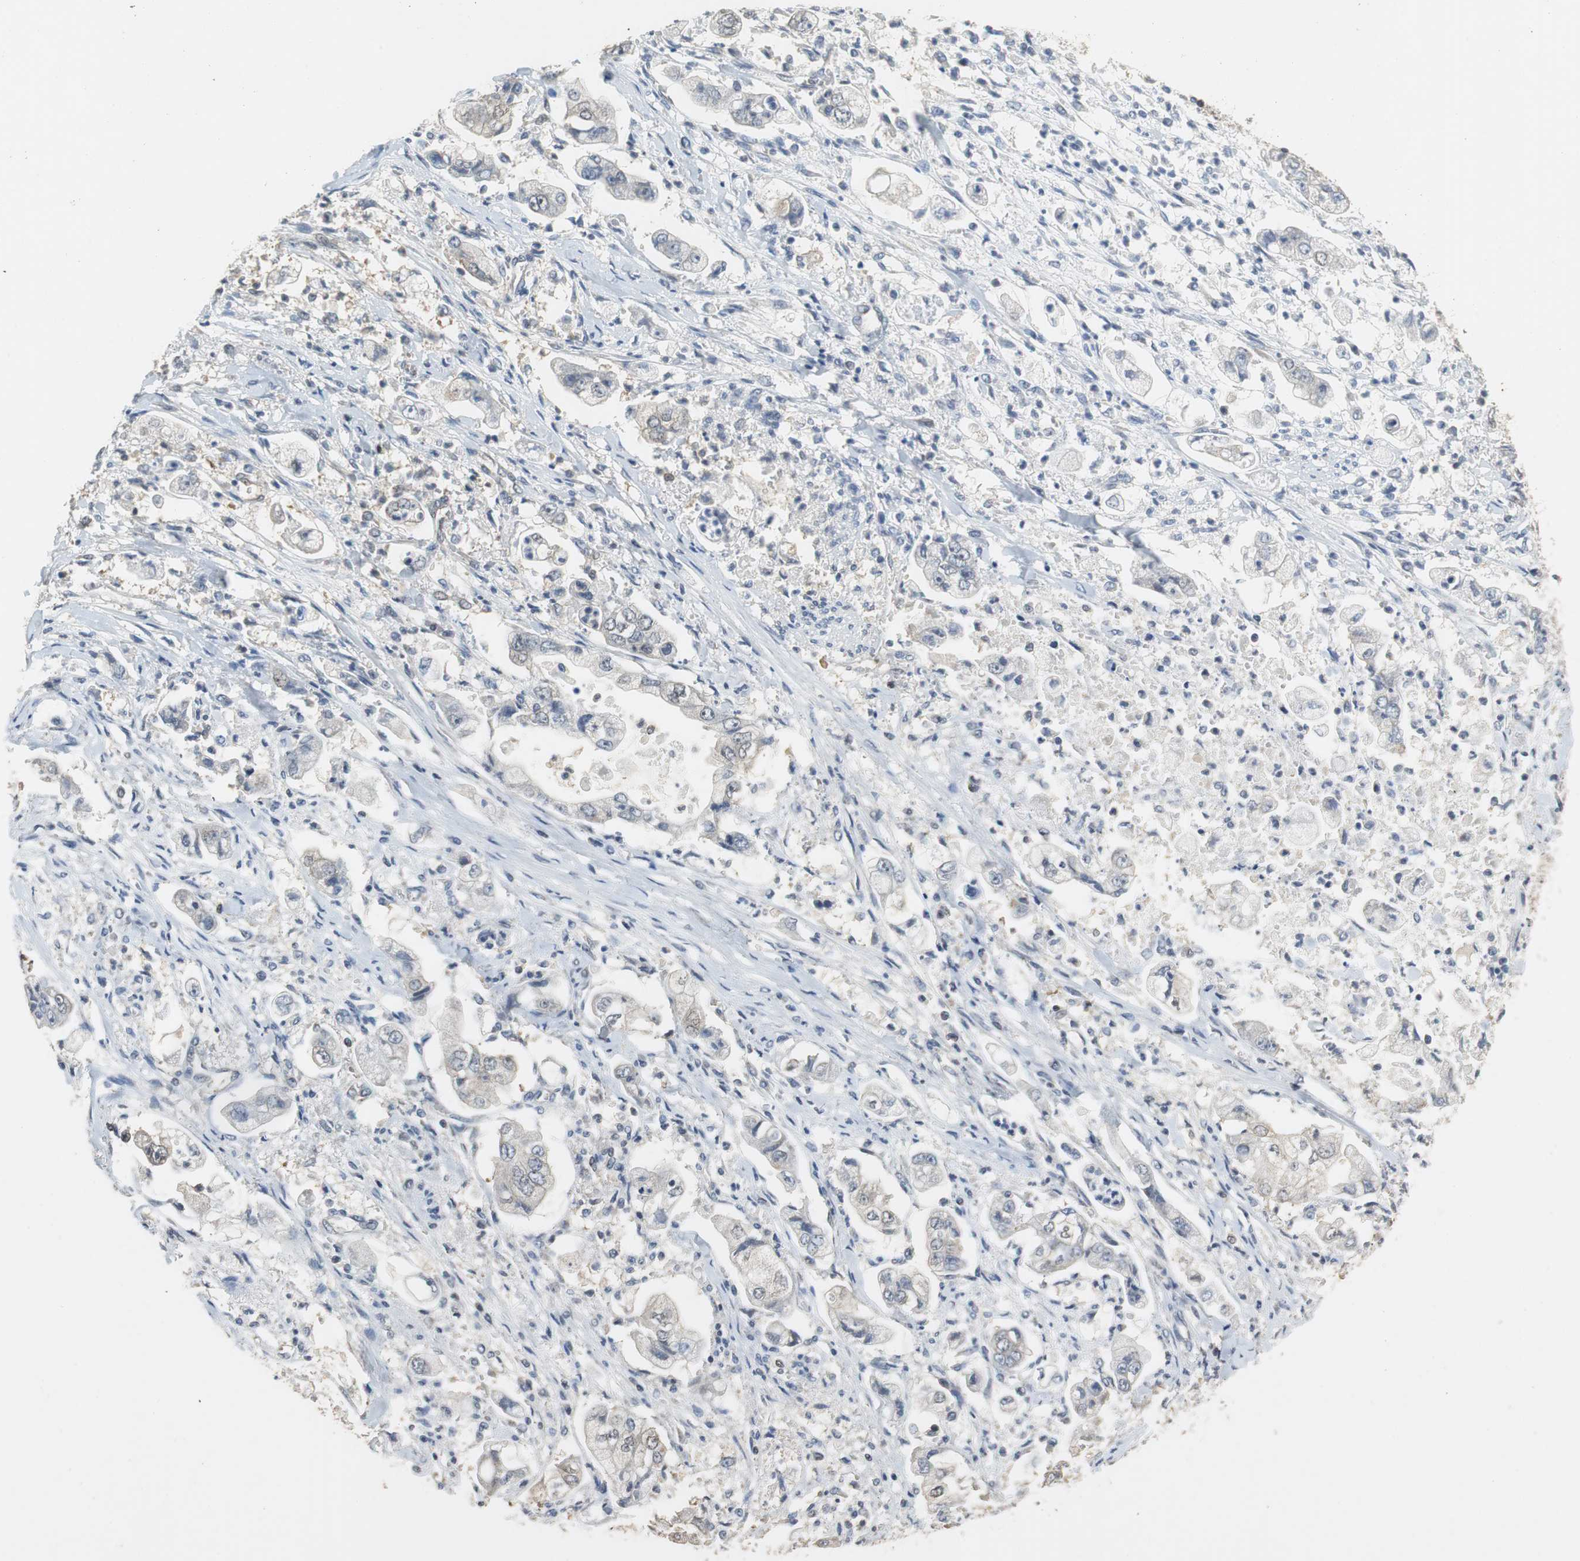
{"staining": {"intensity": "weak", "quantity": "25%-75%", "location": "cytoplasmic/membranous"}, "tissue": "stomach cancer", "cell_type": "Tumor cells", "image_type": "cancer", "snomed": [{"axis": "morphology", "description": "Adenocarcinoma, NOS"}, {"axis": "topography", "description": "Stomach"}], "caption": "Immunohistochemistry (DAB) staining of human stomach cancer displays weak cytoplasmic/membranous protein expression in about 25%-75% of tumor cells.", "gene": "GSDMD", "patient": {"sex": "male", "age": 62}}